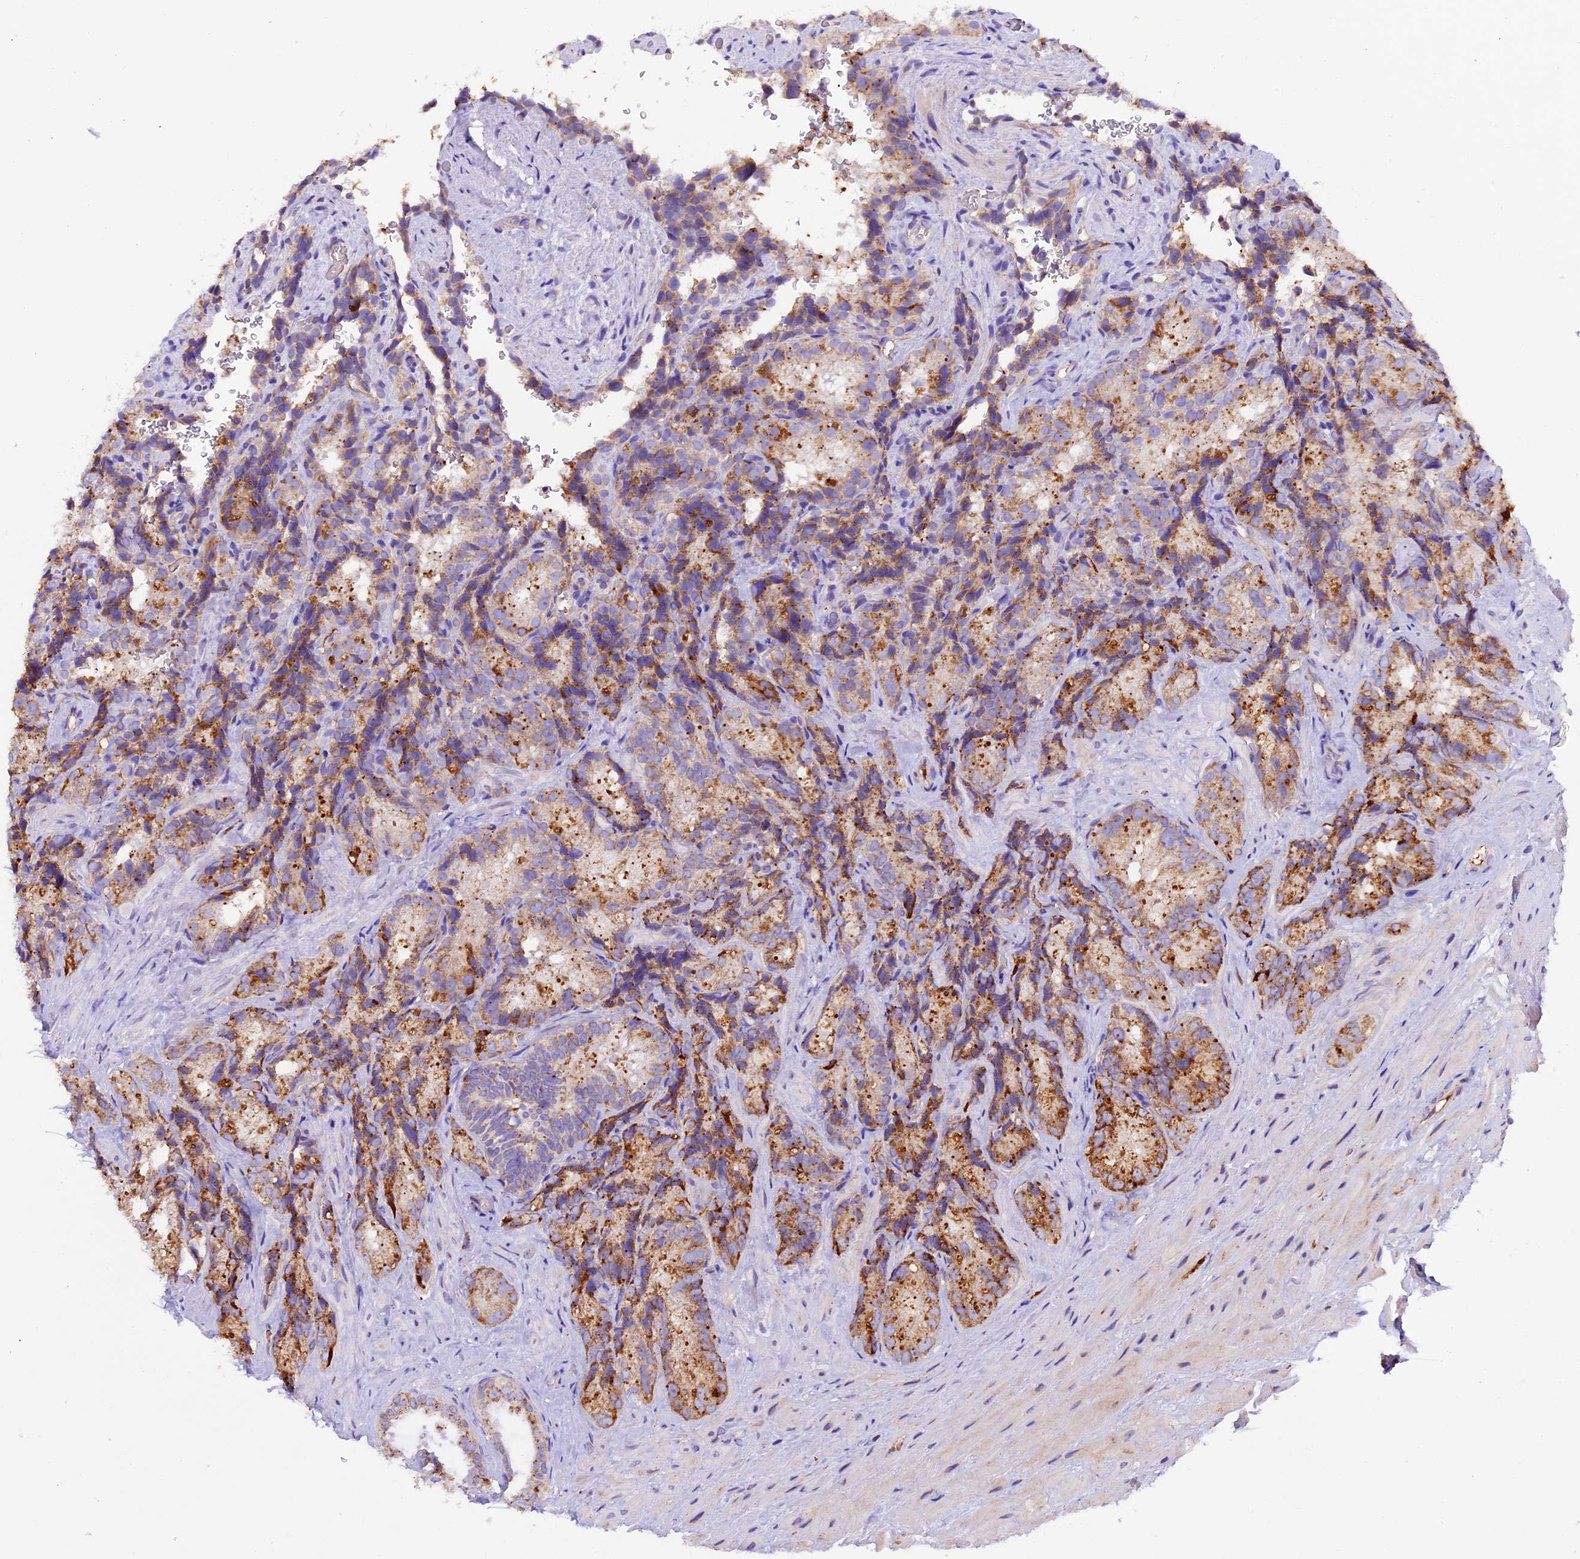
{"staining": {"intensity": "moderate", "quantity": ">75%", "location": "cytoplasmic/membranous"}, "tissue": "seminal vesicle", "cell_type": "Glandular cells", "image_type": "normal", "snomed": [{"axis": "morphology", "description": "Normal tissue, NOS"}, {"axis": "topography", "description": "Seminal veicle"}], "caption": "About >75% of glandular cells in normal seminal vesicle reveal moderate cytoplasmic/membranous protein expression as visualized by brown immunohistochemical staining.", "gene": "METTL22", "patient": {"sex": "male", "age": 58}}